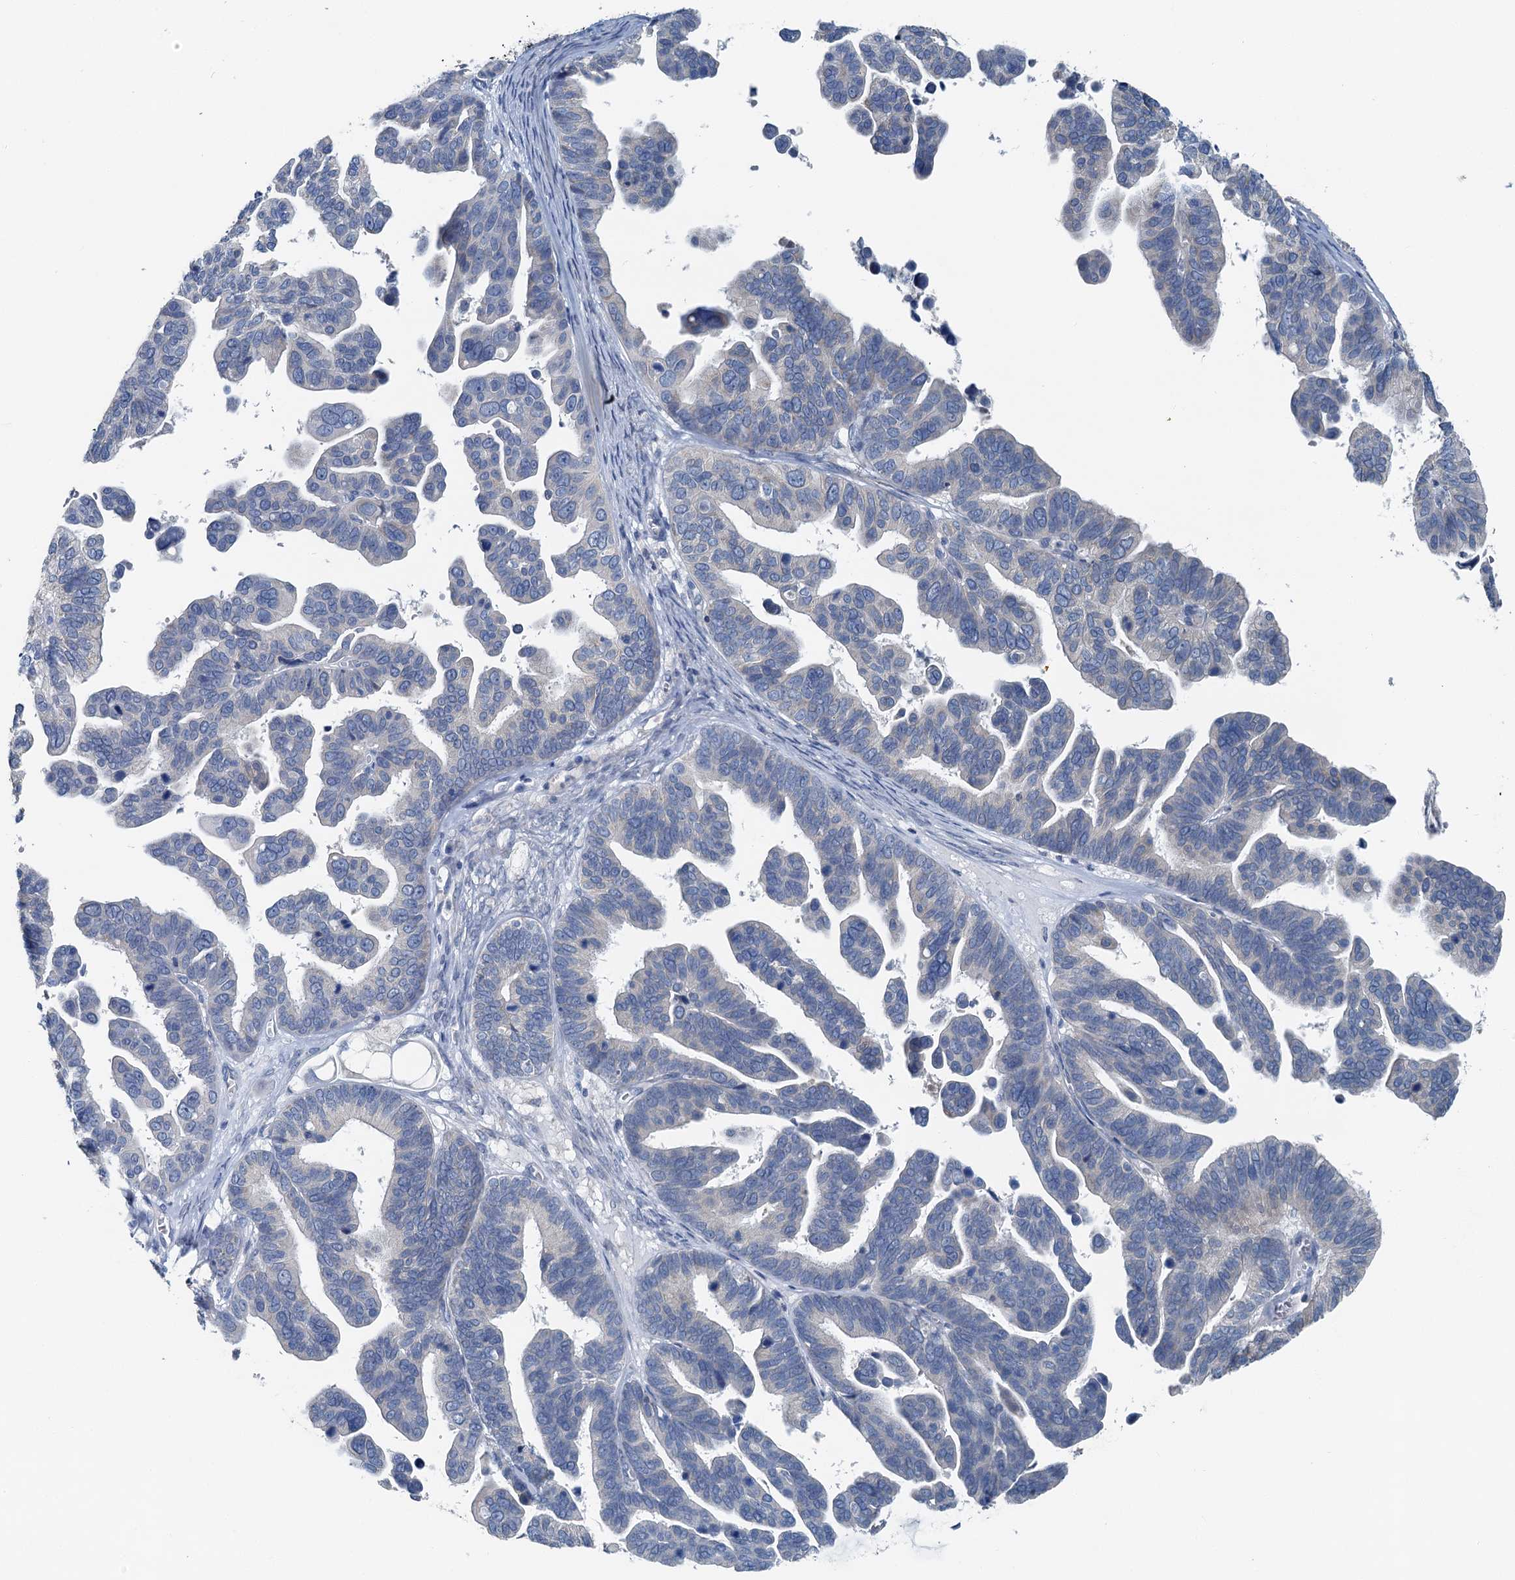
{"staining": {"intensity": "negative", "quantity": "none", "location": "none"}, "tissue": "ovarian cancer", "cell_type": "Tumor cells", "image_type": "cancer", "snomed": [{"axis": "morphology", "description": "Cystadenocarcinoma, serous, NOS"}, {"axis": "topography", "description": "Ovary"}], "caption": "This micrograph is of serous cystadenocarcinoma (ovarian) stained with immunohistochemistry (IHC) to label a protein in brown with the nuclei are counter-stained blue. There is no positivity in tumor cells. (Brightfield microscopy of DAB (3,3'-diaminobenzidine) immunohistochemistry at high magnification).", "gene": "C6orf120", "patient": {"sex": "female", "age": 56}}